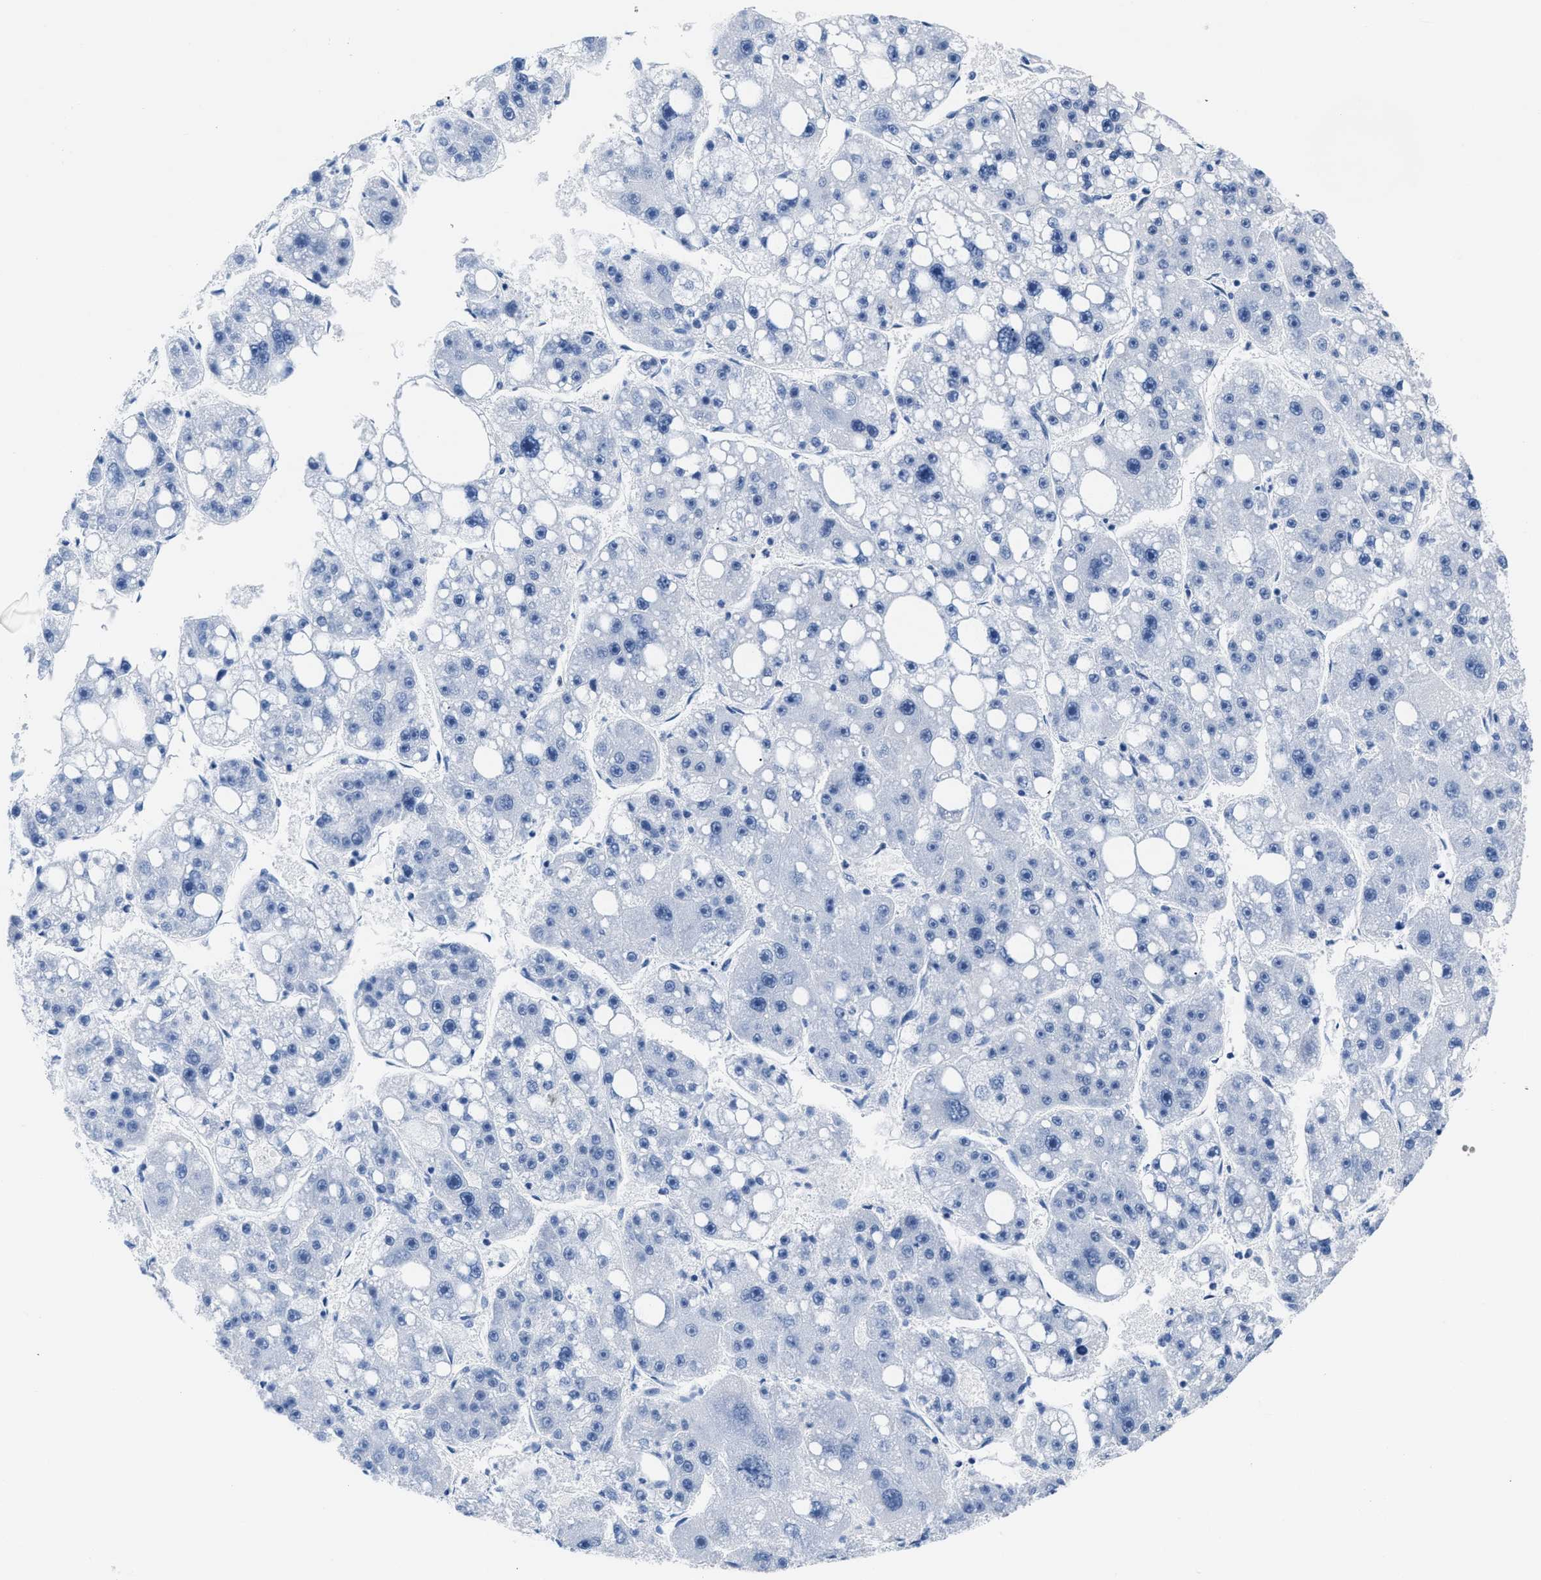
{"staining": {"intensity": "negative", "quantity": "none", "location": "none"}, "tissue": "liver cancer", "cell_type": "Tumor cells", "image_type": "cancer", "snomed": [{"axis": "morphology", "description": "Carcinoma, Hepatocellular, NOS"}, {"axis": "topography", "description": "Liver"}], "caption": "The IHC histopathology image has no significant positivity in tumor cells of hepatocellular carcinoma (liver) tissue.", "gene": "CTBP1", "patient": {"sex": "female", "age": 61}}